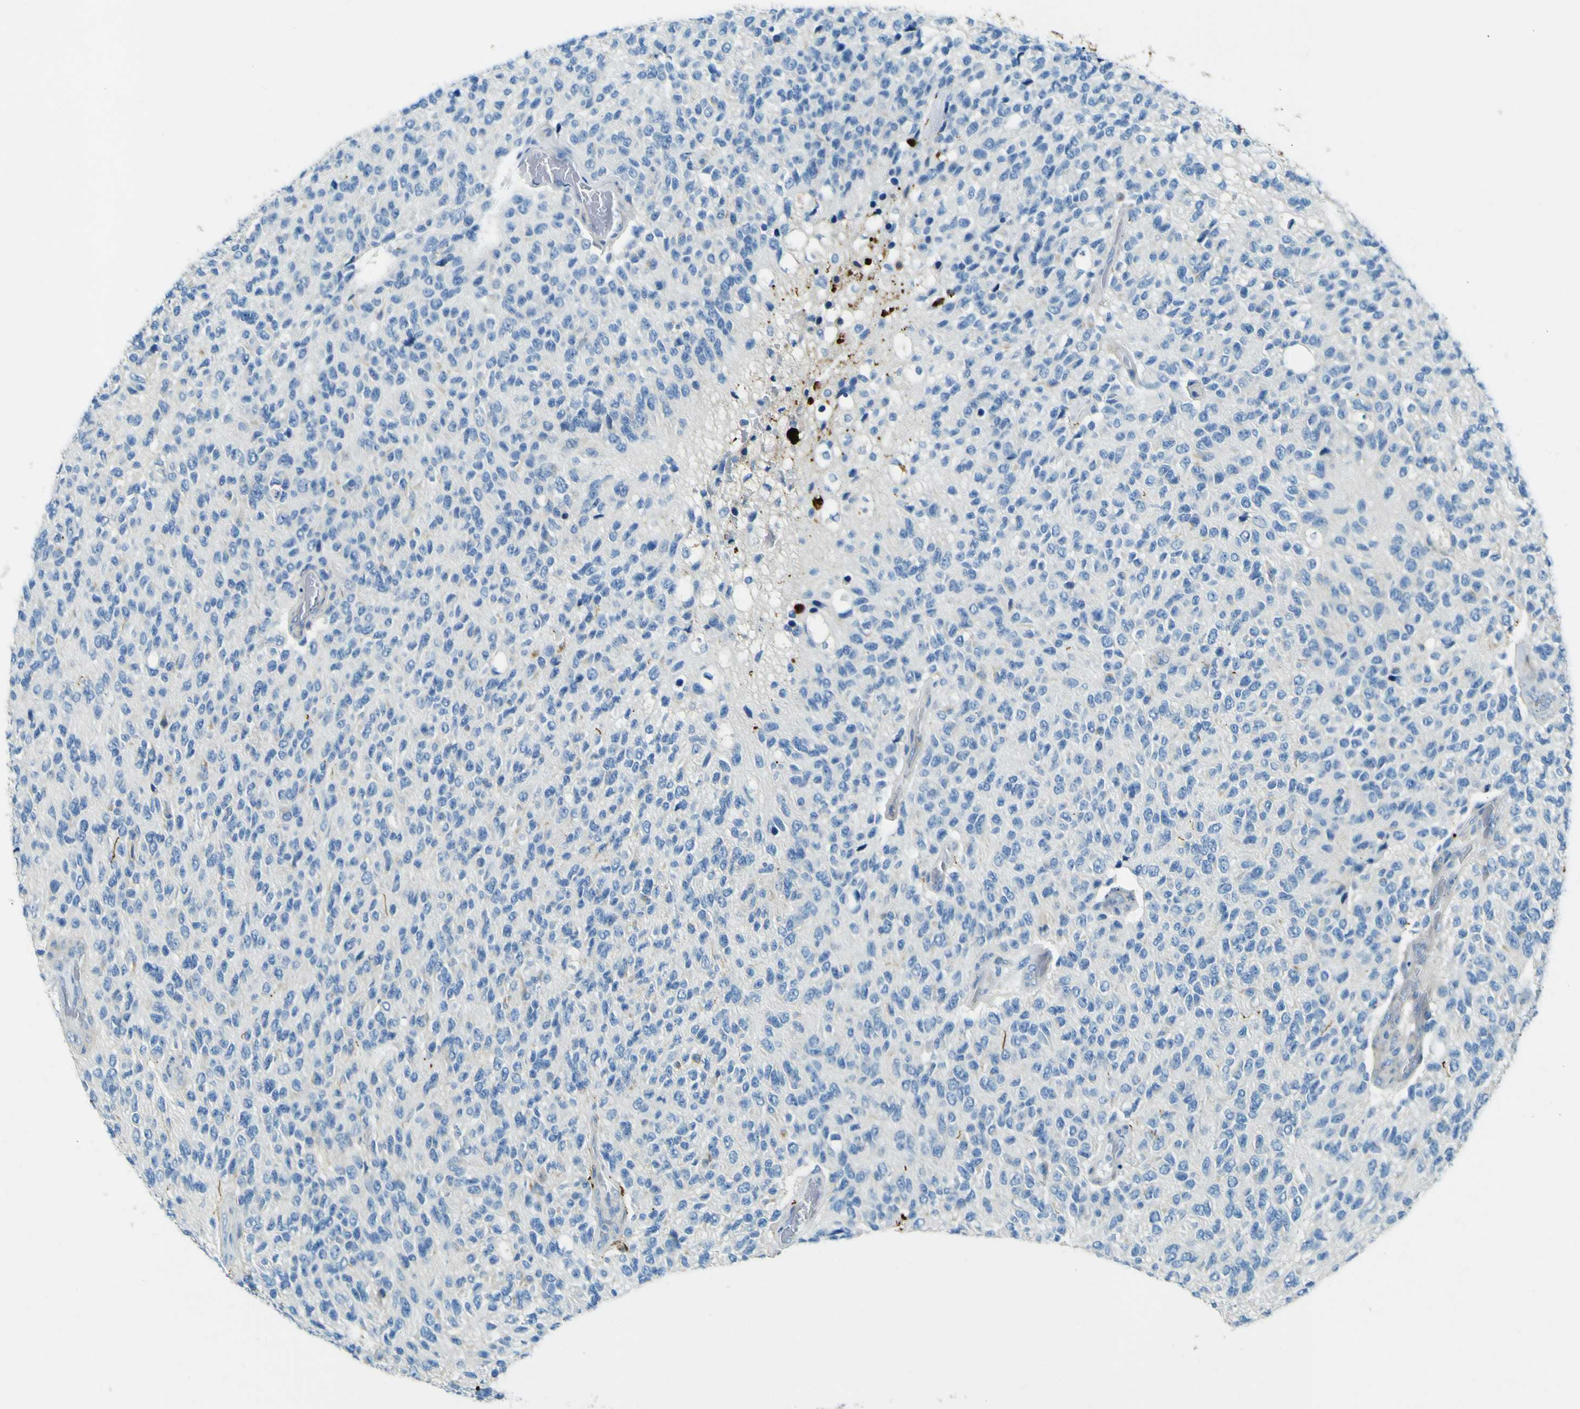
{"staining": {"intensity": "negative", "quantity": "none", "location": "none"}, "tissue": "glioma", "cell_type": "Tumor cells", "image_type": "cancer", "snomed": [{"axis": "morphology", "description": "Glioma, malignant, High grade"}, {"axis": "topography", "description": "pancreas cauda"}], "caption": "A high-resolution micrograph shows immunohistochemistry staining of glioma, which shows no significant positivity in tumor cells. (DAB immunohistochemistry with hematoxylin counter stain).", "gene": "SORCS1", "patient": {"sex": "male", "age": 60}}